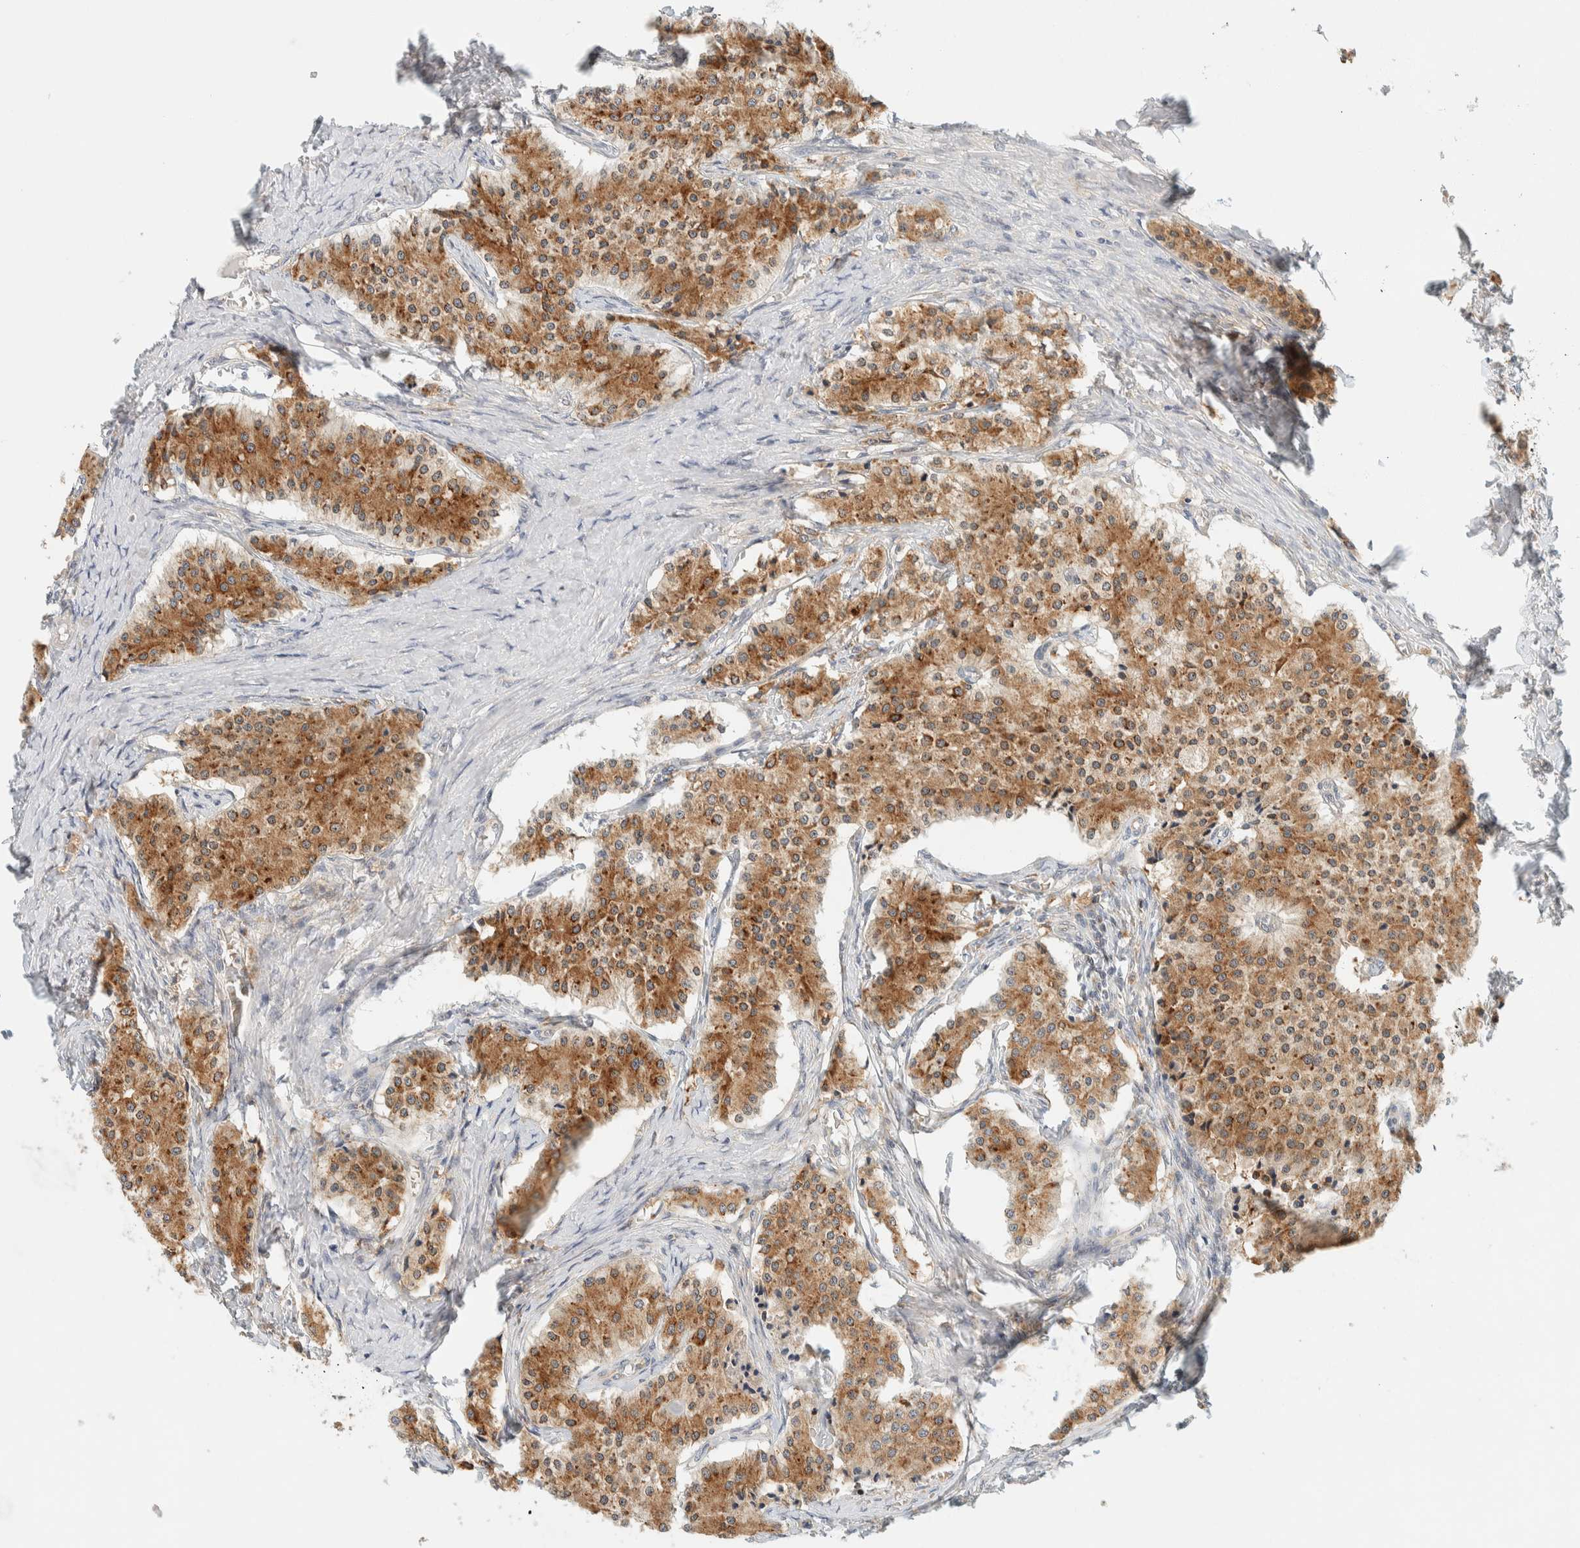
{"staining": {"intensity": "moderate", "quantity": ">75%", "location": "cytoplasmic/membranous"}, "tissue": "carcinoid", "cell_type": "Tumor cells", "image_type": "cancer", "snomed": [{"axis": "morphology", "description": "Carcinoid, malignant, NOS"}, {"axis": "topography", "description": "Colon"}], "caption": "A high-resolution photomicrograph shows immunohistochemistry (IHC) staining of carcinoid, which shows moderate cytoplasmic/membranous positivity in approximately >75% of tumor cells.", "gene": "SUMF2", "patient": {"sex": "female", "age": 52}}